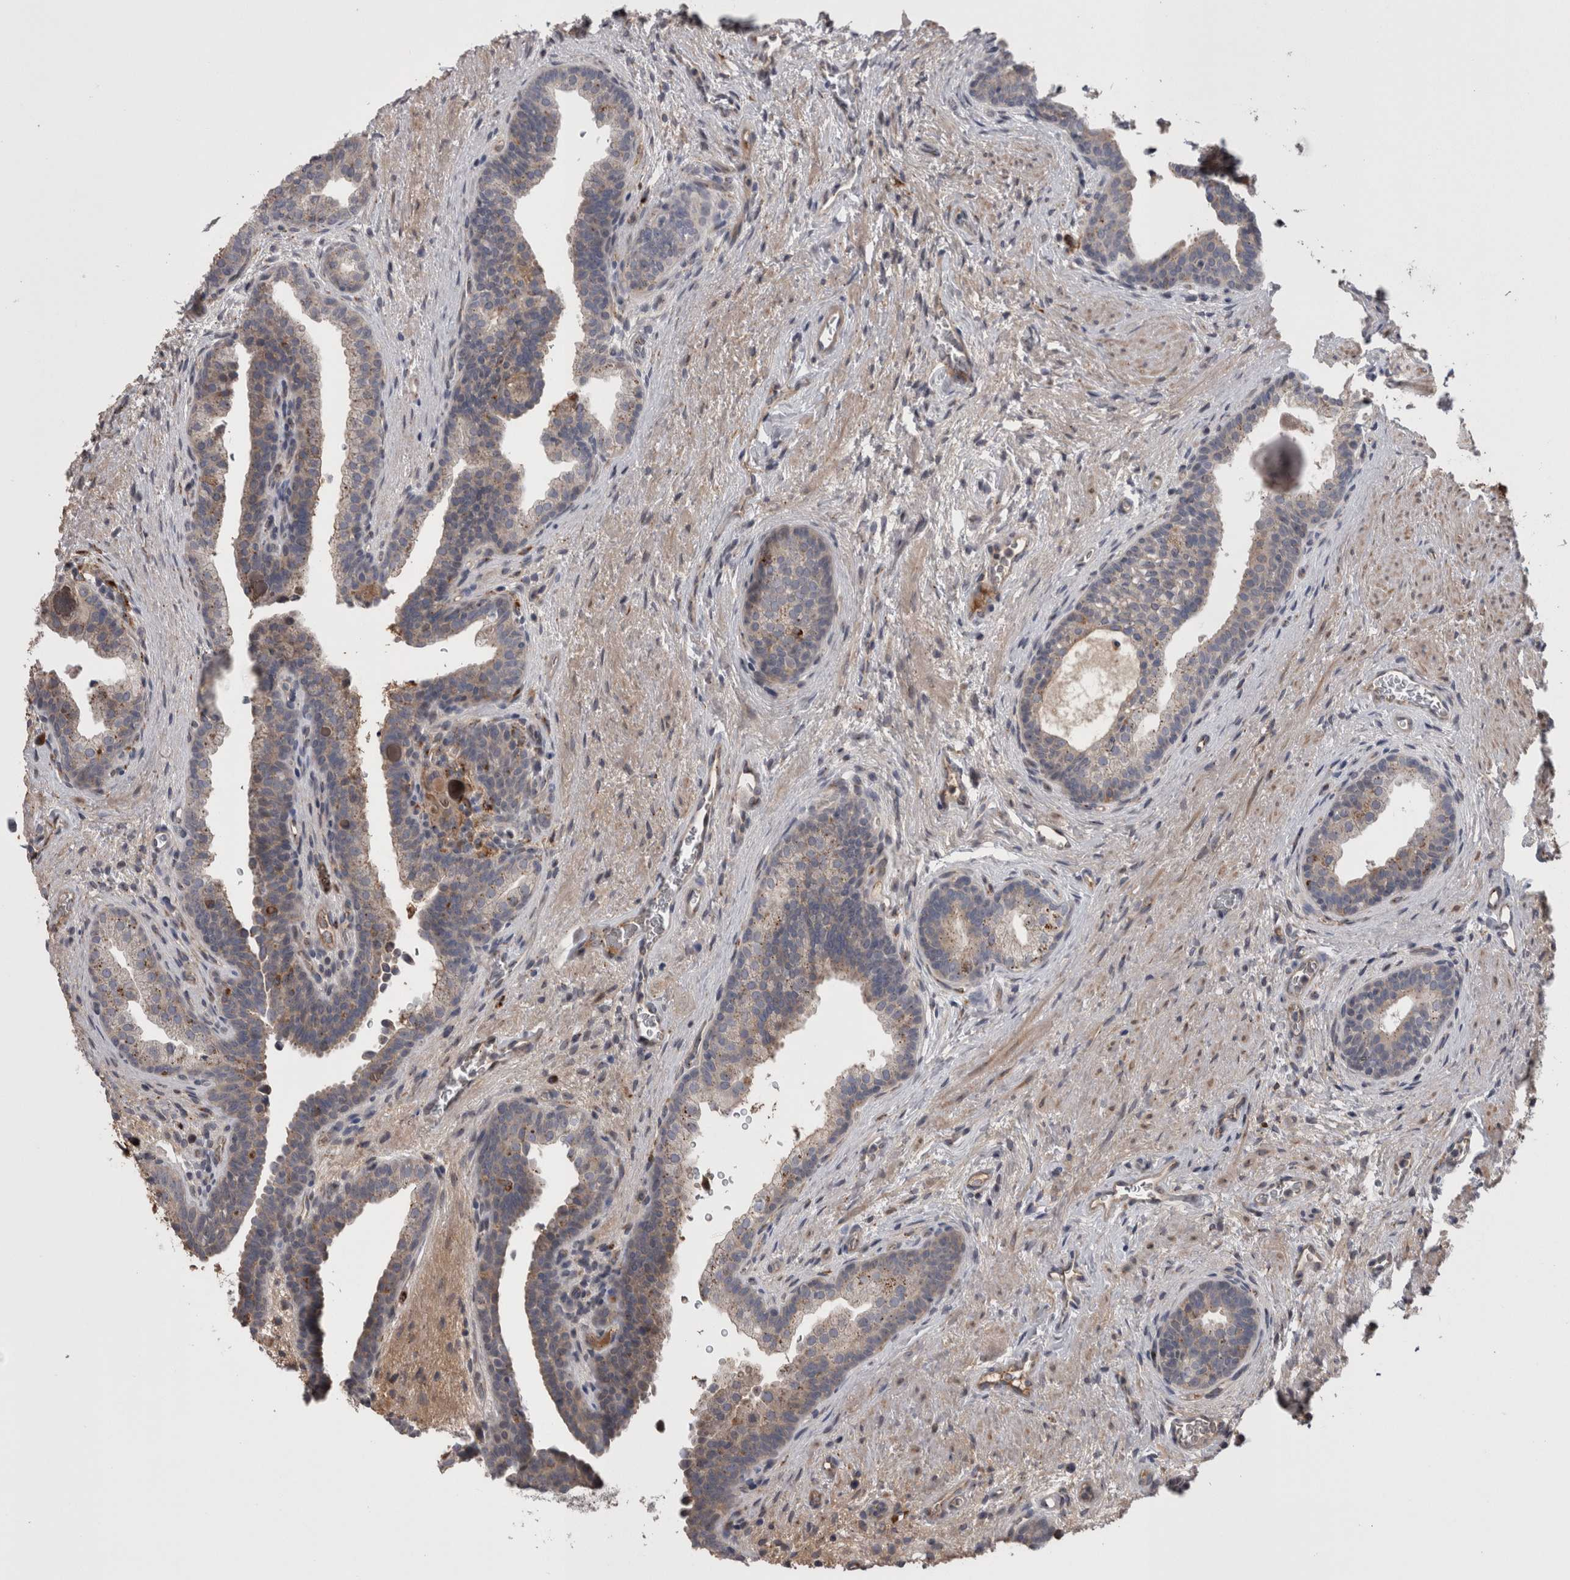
{"staining": {"intensity": "weak", "quantity": "25%-75%", "location": "cytoplasmic/membranous"}, "tissue": "prostate", "cell_type": "Glandular cells", "image_type": "normal", "snomed": [{"axis": "morphology", "description": "Normal tissue, NOS"}, {"axis": "topography", "description": "Prostate"}], "caption": "High-magnification brightfield microscopy of unremarkable prostate stained with DAB (3,3'-diaminobenzidine) (brown) and counterstained with hematoxylin (blue). glandular cells exhibit weak cytoplasmic/membranous expression is present in about25%-75% of cells.", "gene": "STC1", "patient": {"sex": "male", "age": 48}}